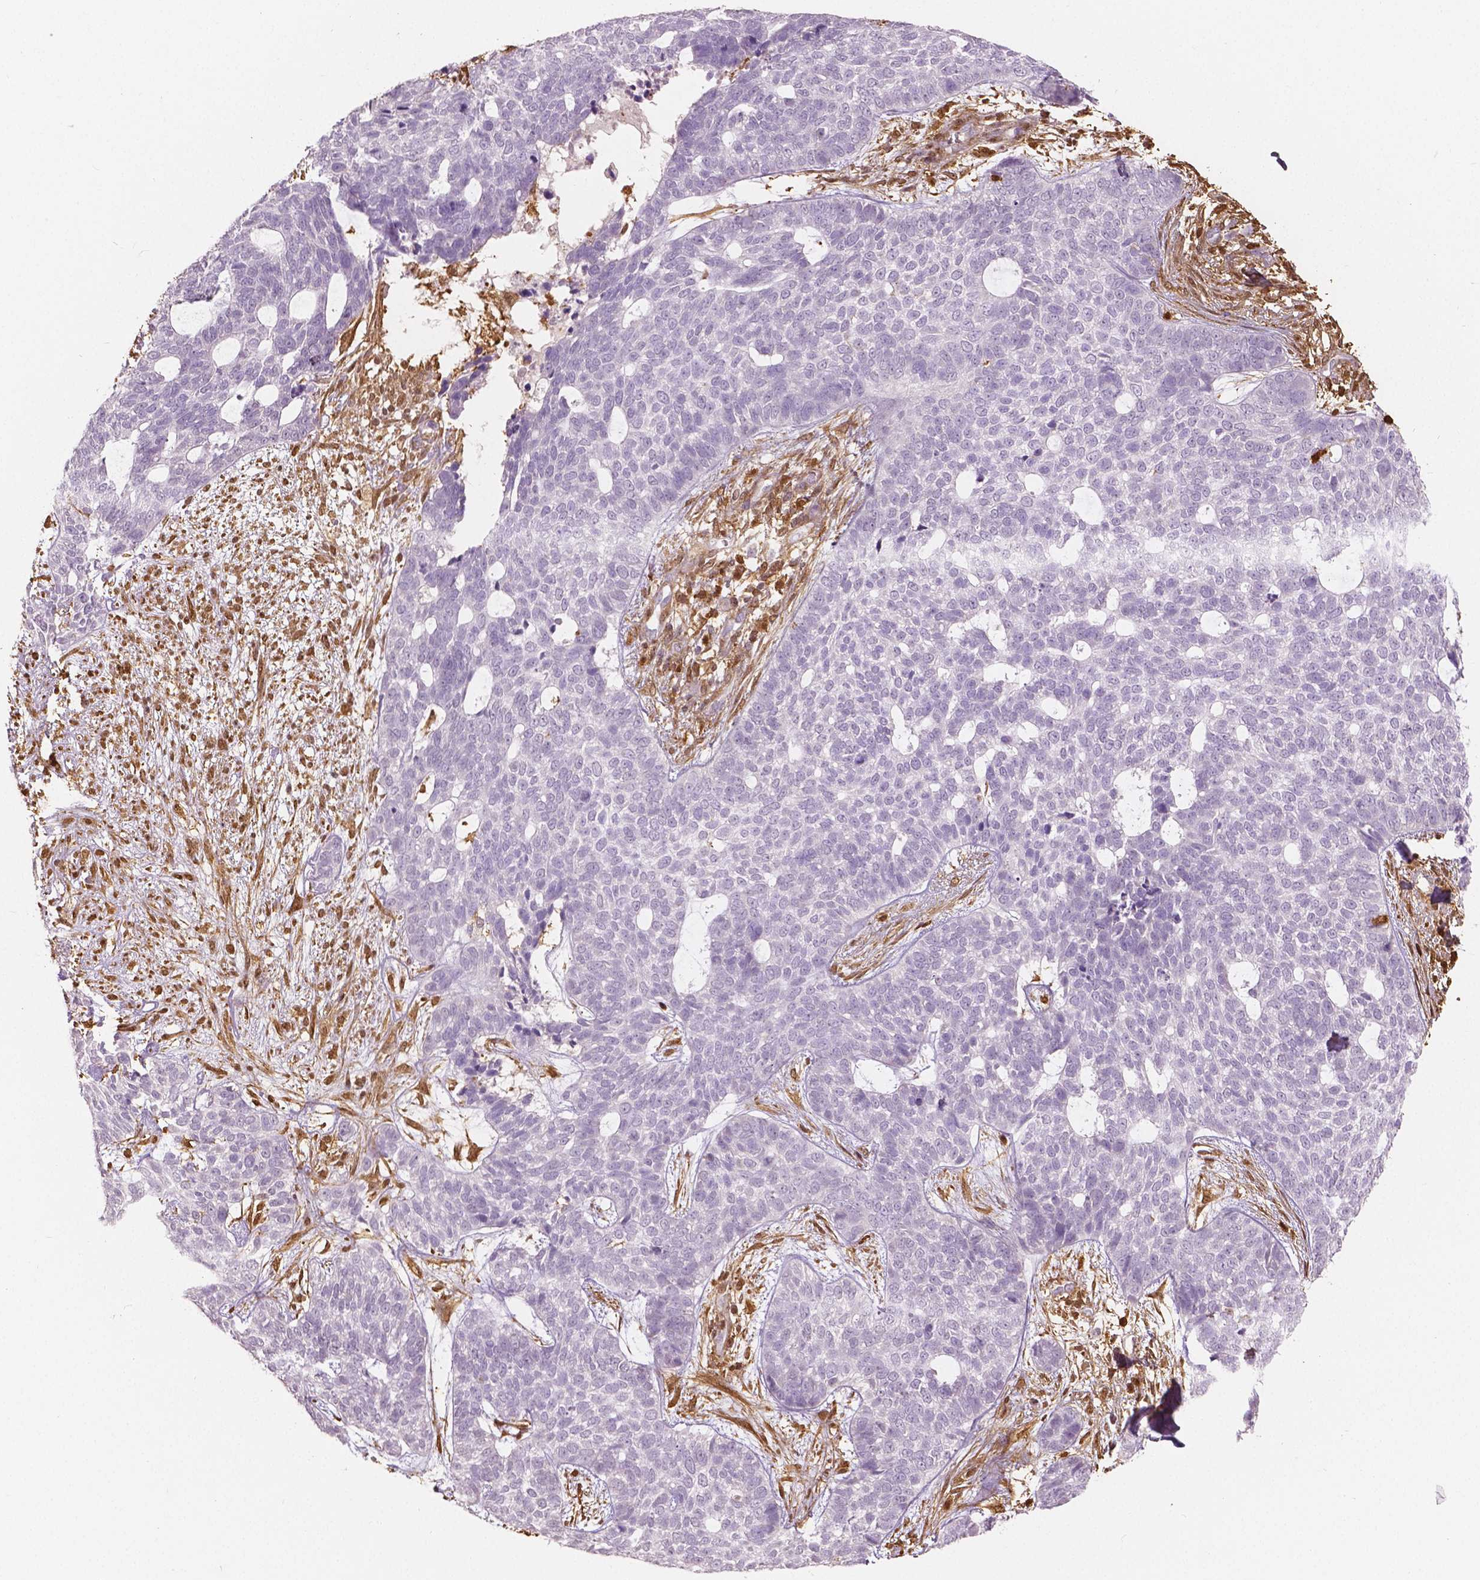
{"staining": {"intensity": "negative", "quantity": "none", "location": "none"}, "tissue": "skin cancer", "cell_type": "Tumor cells", "image_type": "cancer", "snomed": [{"axis": "morphology", "description": "Basal cell carcinoma"}, {"axis": "topography", "description": "Skin"}], "caption": "Tumor cells show no significant staining in skin cancer. (DAB (3,3'-diaminobenzidine) immunohistochemistry (IHC) visualized using brightfield microscopy, high magnification).", "gene": "S100A4", "patient": {"sex": "female", "age": 69}}